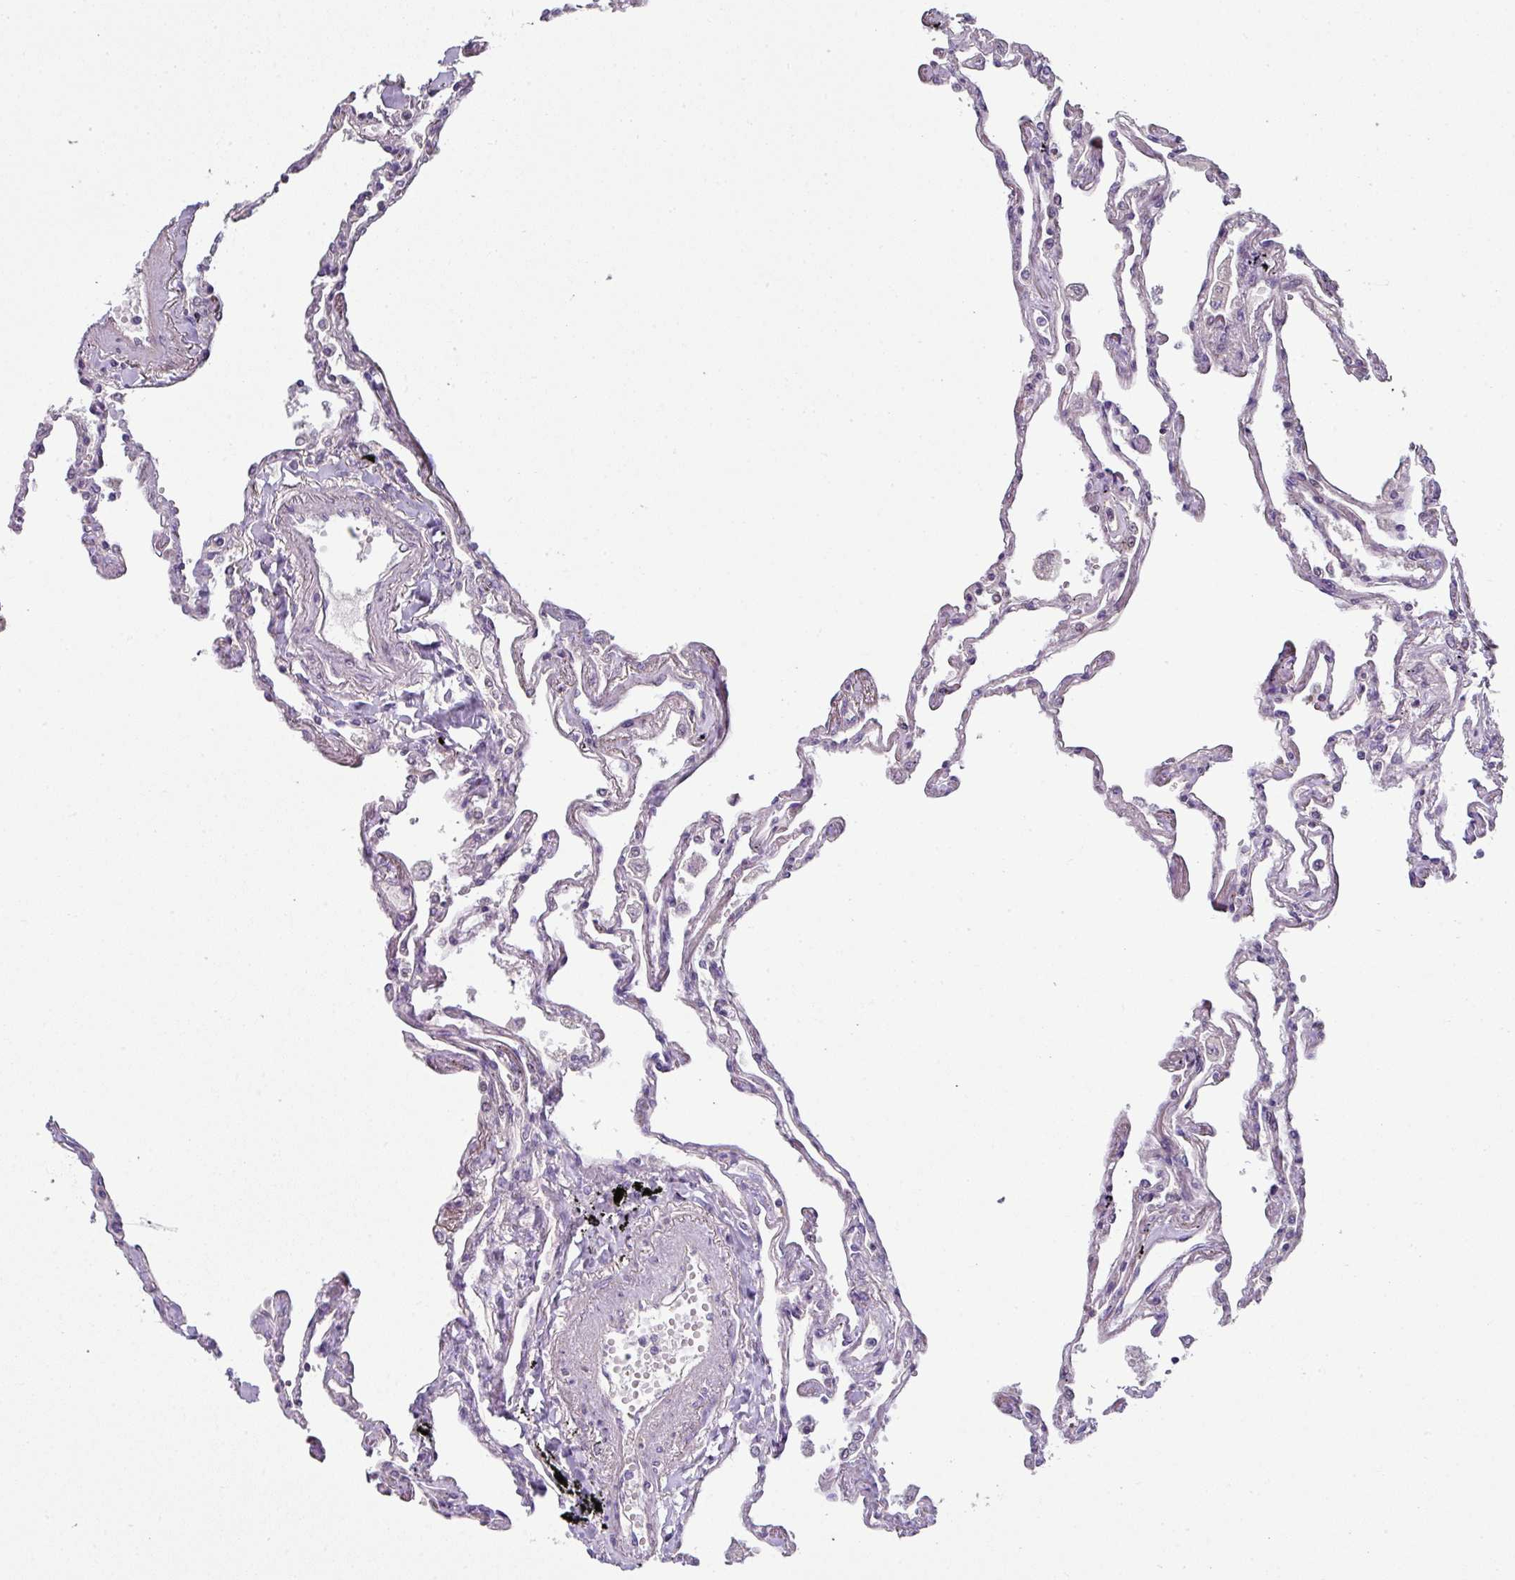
{"staining": {"intensity": "weak", "quantity": "<25%", "location": "cytoplasmic/membranous"}, "tissue": "lung", "cell_type": "Alveolar cells", "image_type": "normal", "snomed": [{"axis": "morphology", "description": "Normal tissue, NOS"}, {"axis": "topography", "description": "Lung"}], "caption": "IHC of unremarkable lung reveals no staining in alveolar cells.", "gene": "LRRC9", "patient": {"sex": "female", "age": 67}}